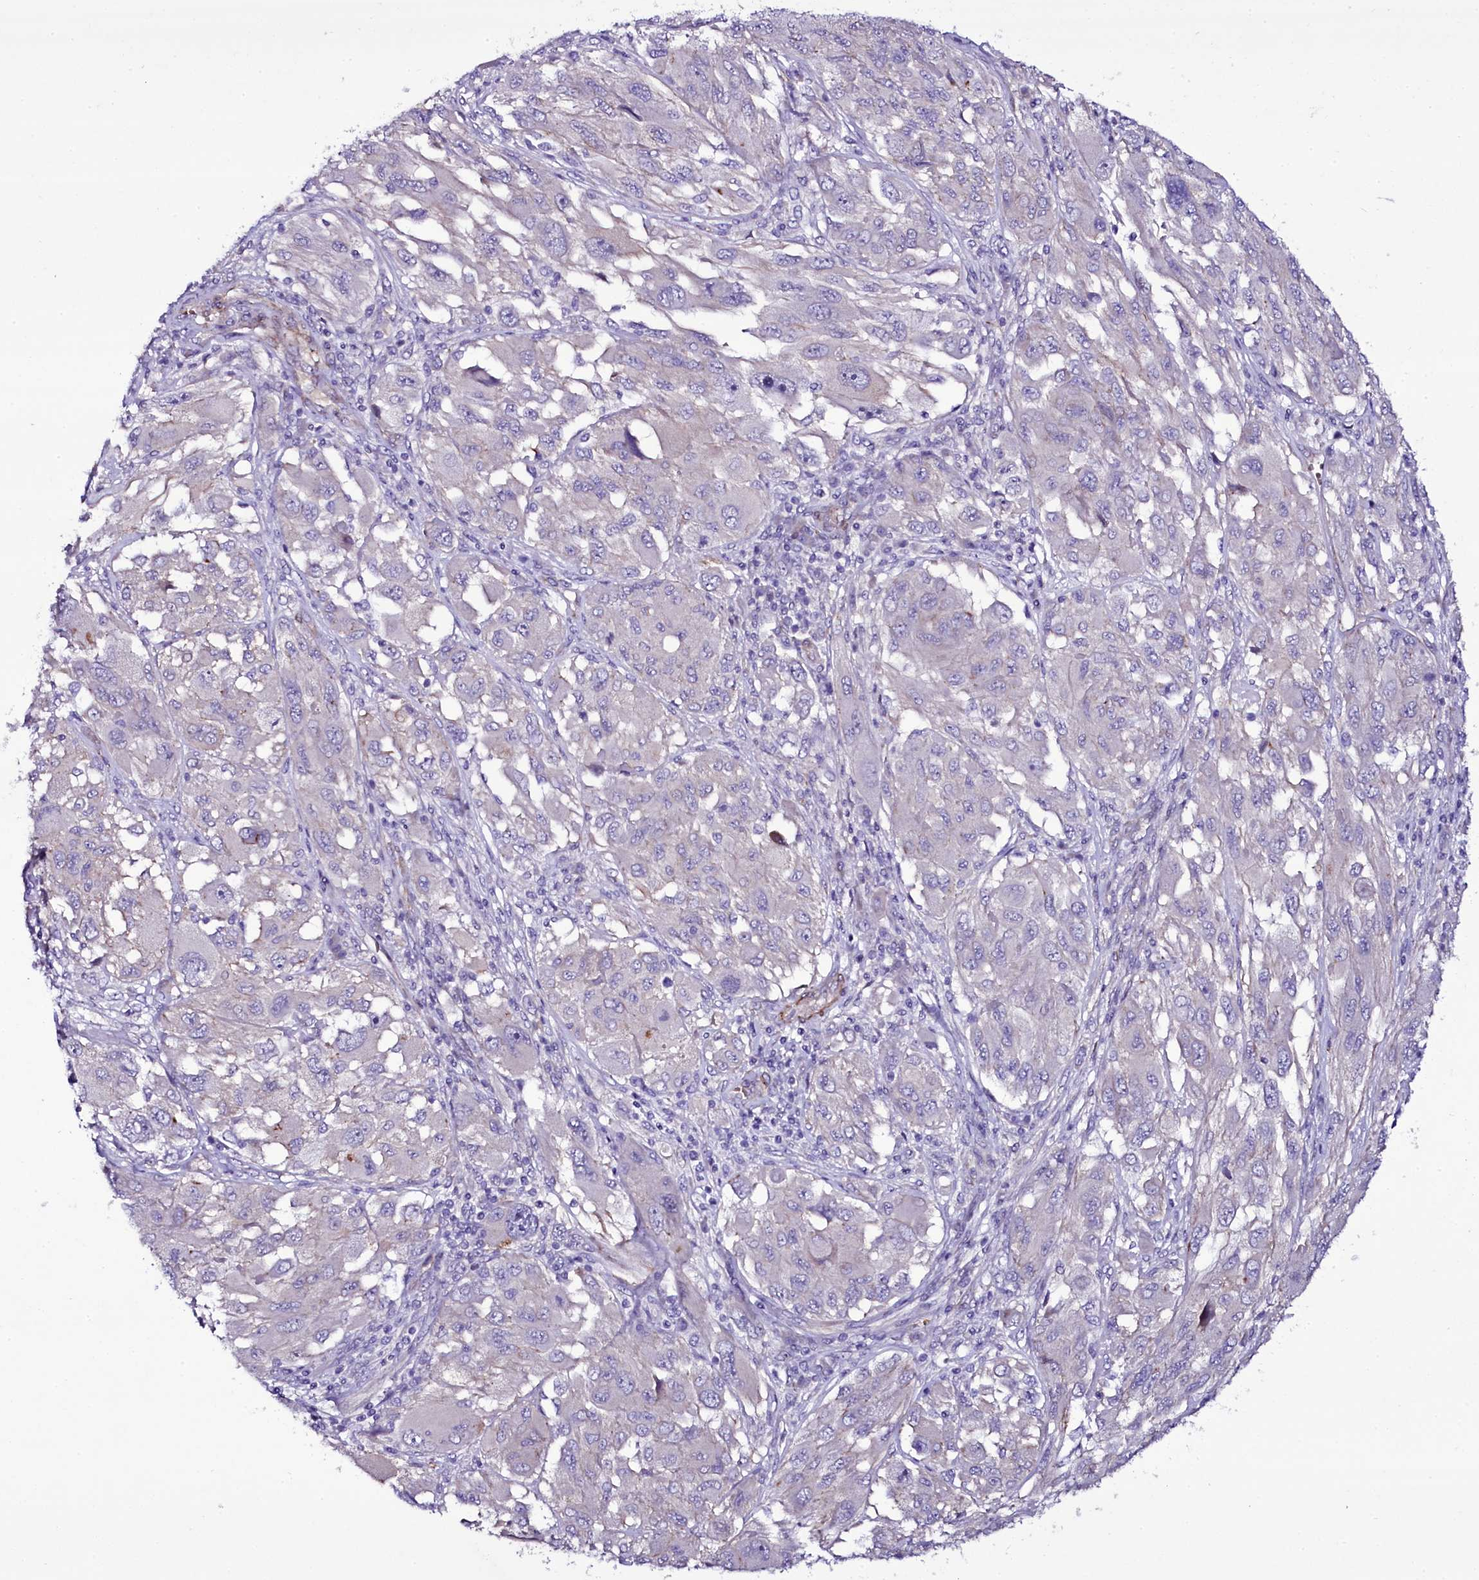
{"staining": {"intensity": "negative", "quantity": "none", "location": "none"}, "tissue": "melanoma", "cell_type": "Tumor cells", "image_type": "cancer", "snomed": [{"axis": "morphology", "description": "Malignant melanoma, NOS"}, {"axis": "topography", "description": "Skin"}], "caption": "High magnification brightfield microscopy of malignant melanoma stained with DAB (brown) and counterstained with hematoxylin (blue): tumor cells show no significant expression. (IHC, brightfield microscopy, high magnification).", "gene": "MEX3C", "patient": {"sex": "female", "age": 91}}